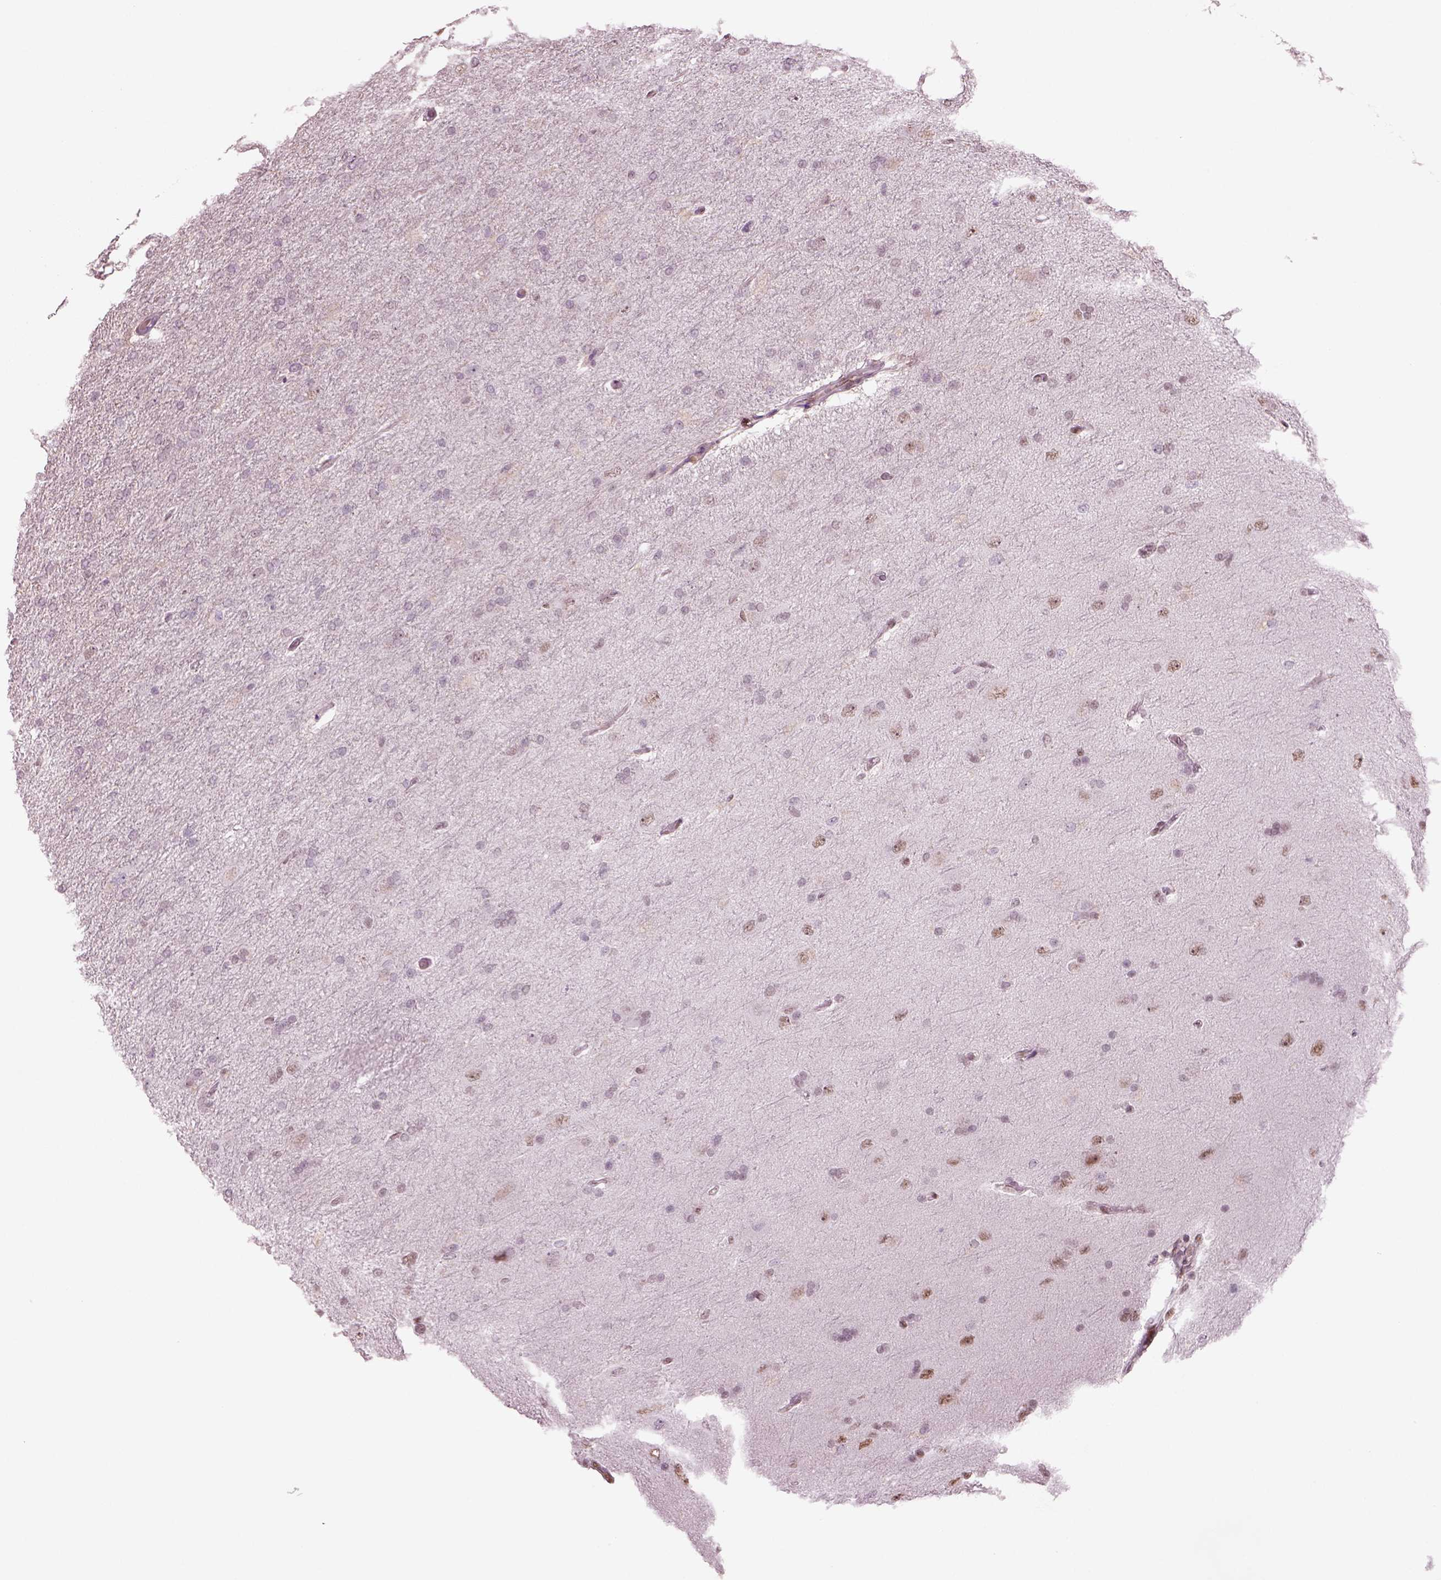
{"staining": {"intensity": "moderate", "quantity": "25%-75%", "location": "nuclear"}, "tissue": "glioma", "cell_type": "Tumor cells", "image_type": "cancer", "snomed": [{"axis": "morphology", "description": "Glioma, malignant, High grade"}, {"axis": "topography", "description": "Cerebral cortex"}], "caption": "Immunohistochemical staining of glioma exhibits medium levels of moderate nuclear staining in about 25%-75% of tumor cells.", "gene": "SEPHS1", "patient": {"sex": "male", "age": 70}}